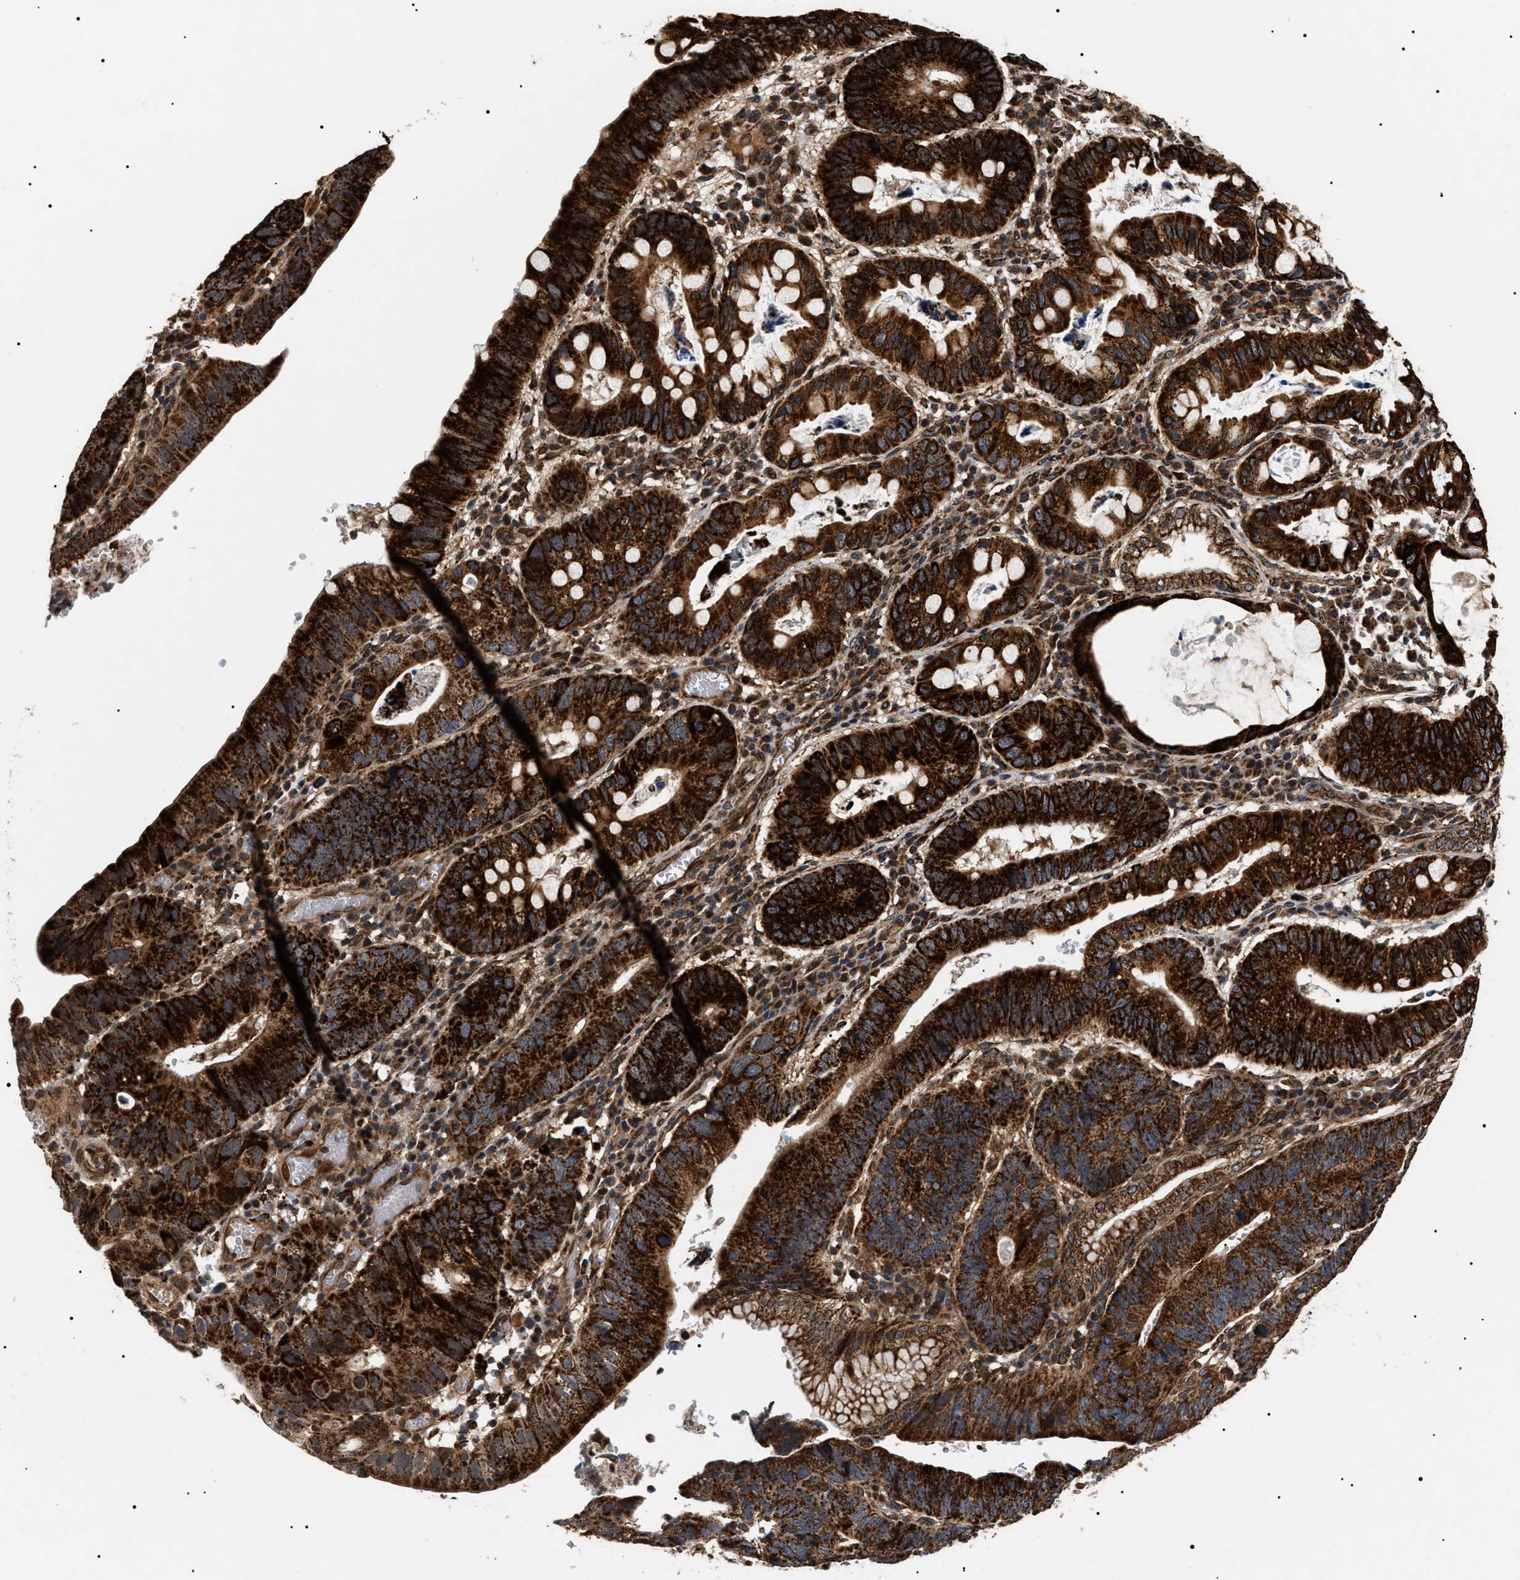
{"staining": {"intensity": "strong", "quantity": ">75%", "location": "cytoplasmic/membranous"}, "tissue": "stomach cancer", "cell_type": "Tumor cells", "image_type": "cancer", "snomed": [{"axis": "morphology", "description": "Adenocarcinoma, NOS"}, {"axis": "topography", "description": "Stomach"}], "caption": "Brown immunohistochemical staining in stomach adenocarcinoma displays strong cytoplasmic/membranous staining in approximately >75% of tumor cells.", "gene": "ZBTB26", "patient": {"sex": "male", "age": 59}}